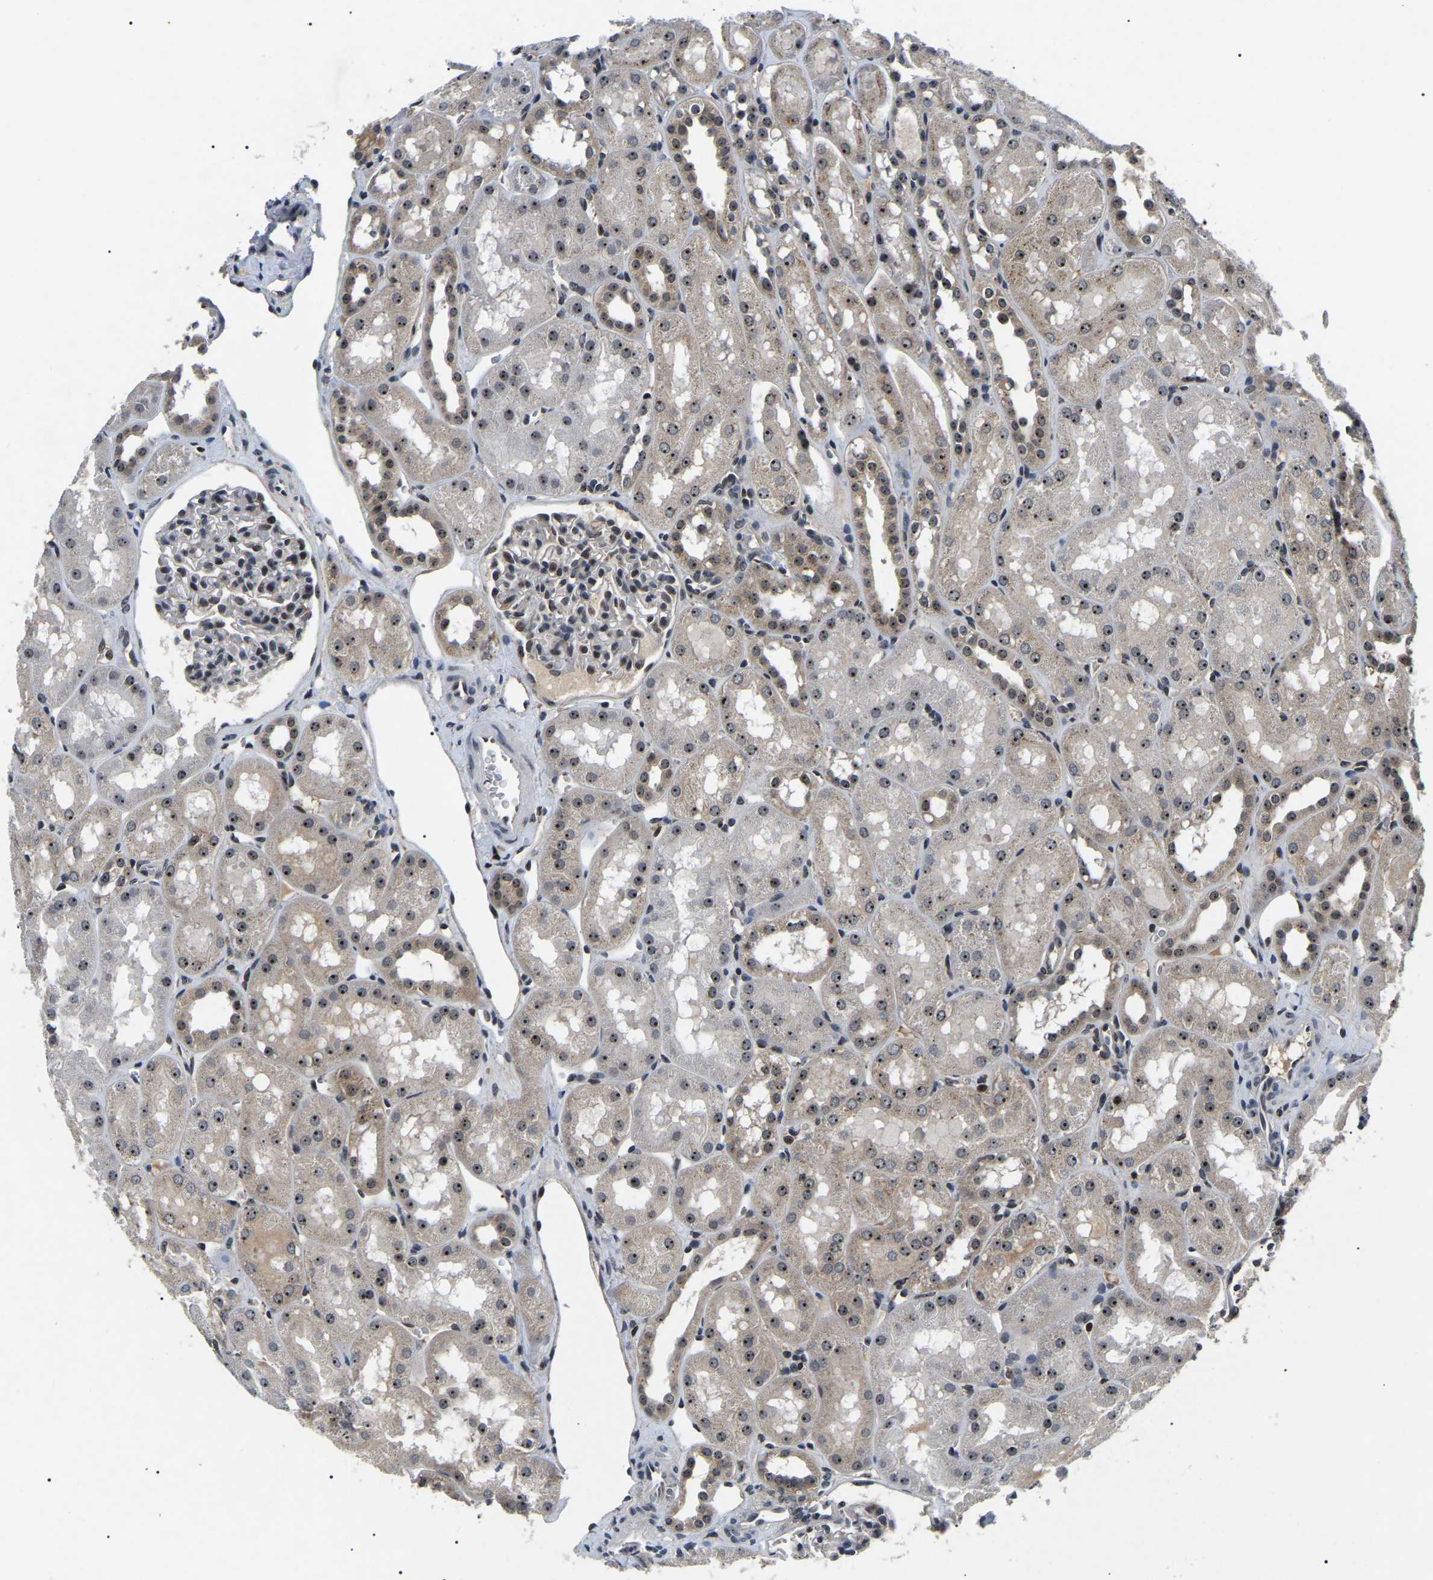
{"staining": {"intensity": "negative", "quantity": "none", "location": "none"}, "tissue": "kidney", "cell_type": "Cells in glomeruli", "image_type": "normal", "snomed": [{"axis": "morphology", "description": "Normal tissue, NOS"}, {"axis": "topography", "description": "Kidney"}, {"axis": "topography", "description": "Urinary bladder"}], "caption": "A photomicrograph of kidney stained for a protein shows no brown staining in cells in glomeruli.", "gene": "RBM28", "patient": {"sex": "male", "age": 16}}